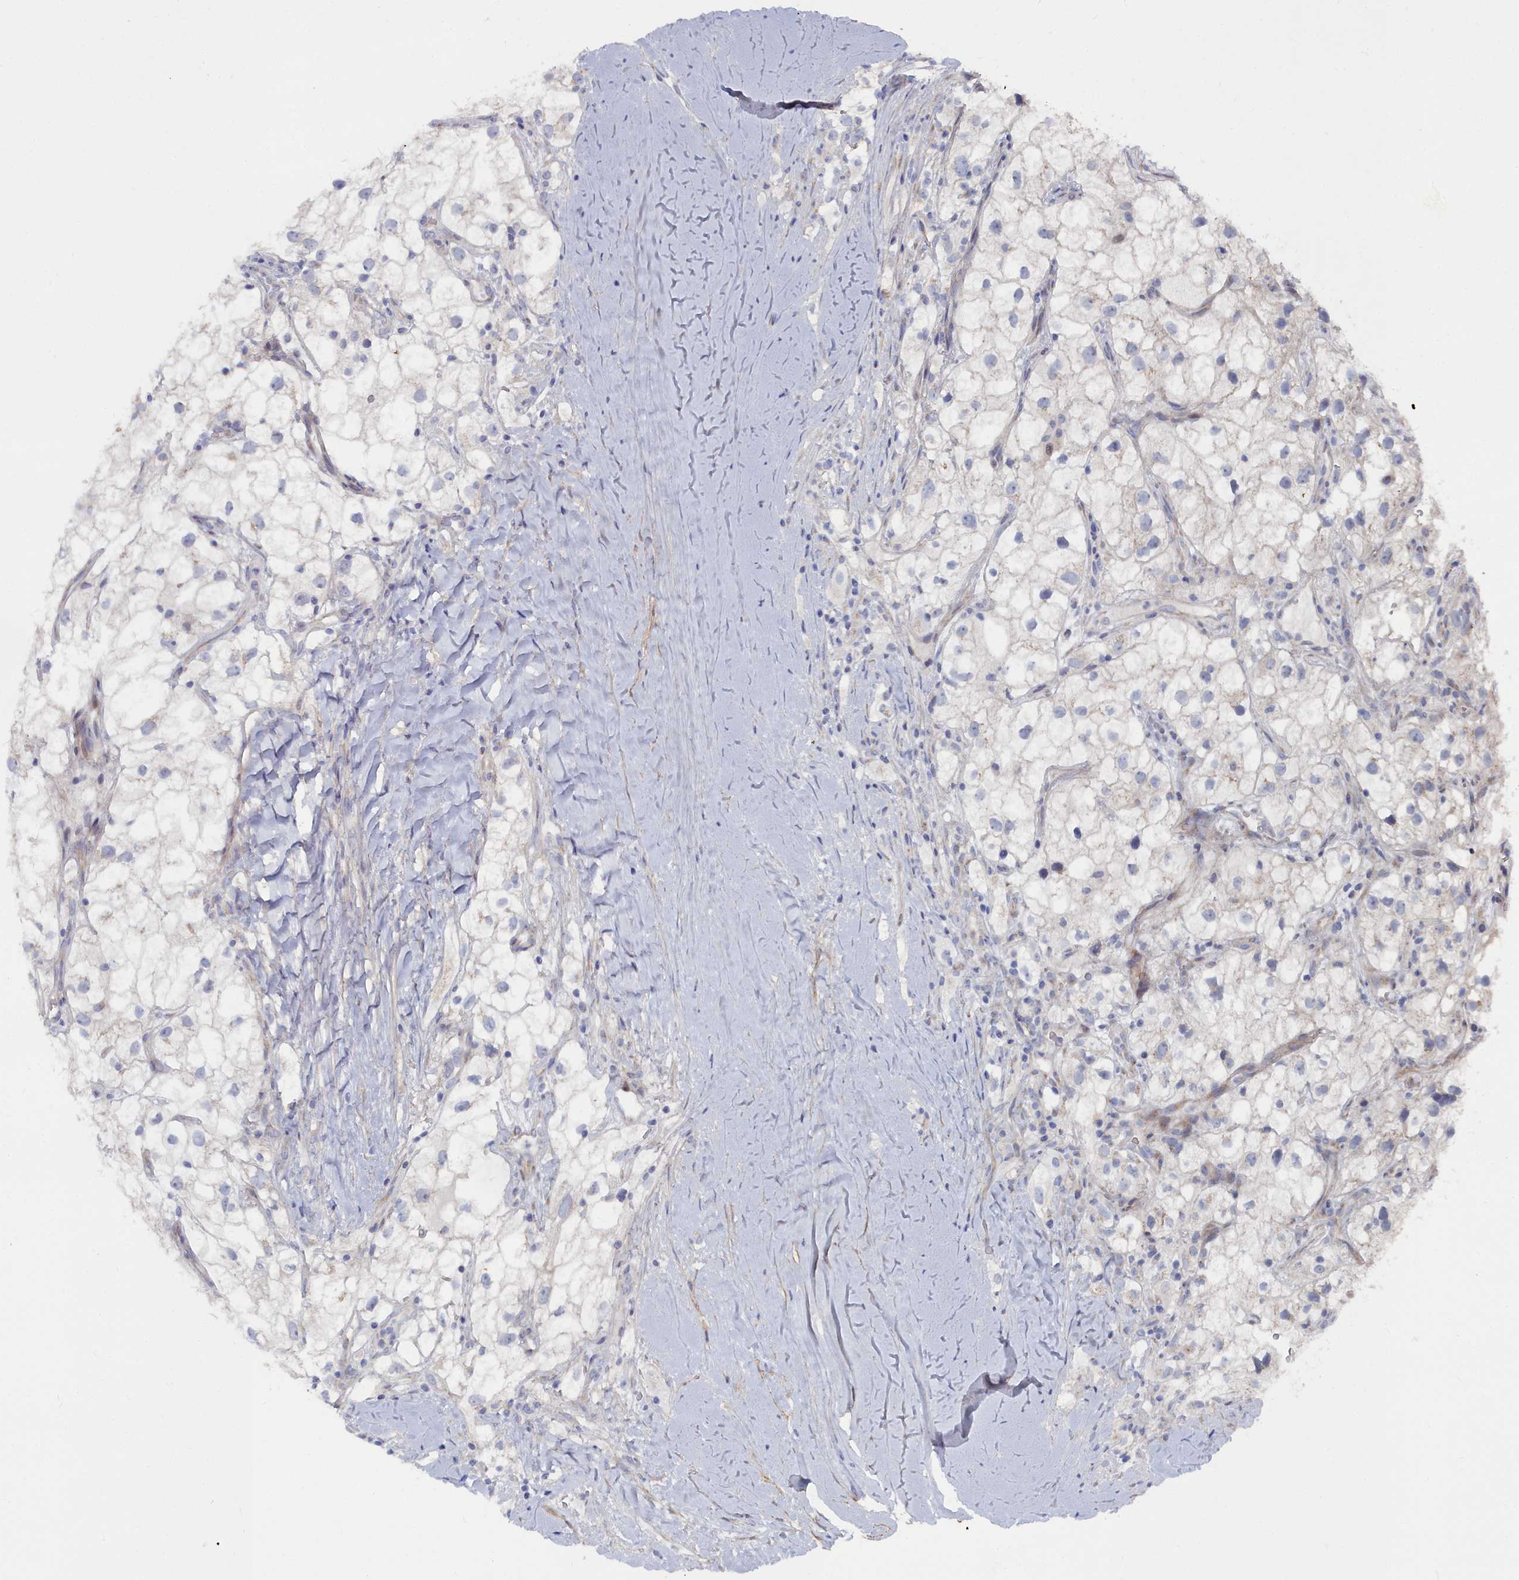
{"staining": {"intensity": "negative", "quantity": "none", "location": "none"}, "tissue": "renal cancer", "cell_type": "Tumor cells", "image_type": "cancer", "snomed": [{"axis": "morphology", "description": "Adenocarcinoma, NOS"}, {"axis": "topography", "description": "Kidney"}], "caption": "A photomicrograph of renal cancer stained for a protein reveals no brown staining in tumor cells.", "gene": "SHISAL2A", "patient": {"sex": "male", "age": 59}}